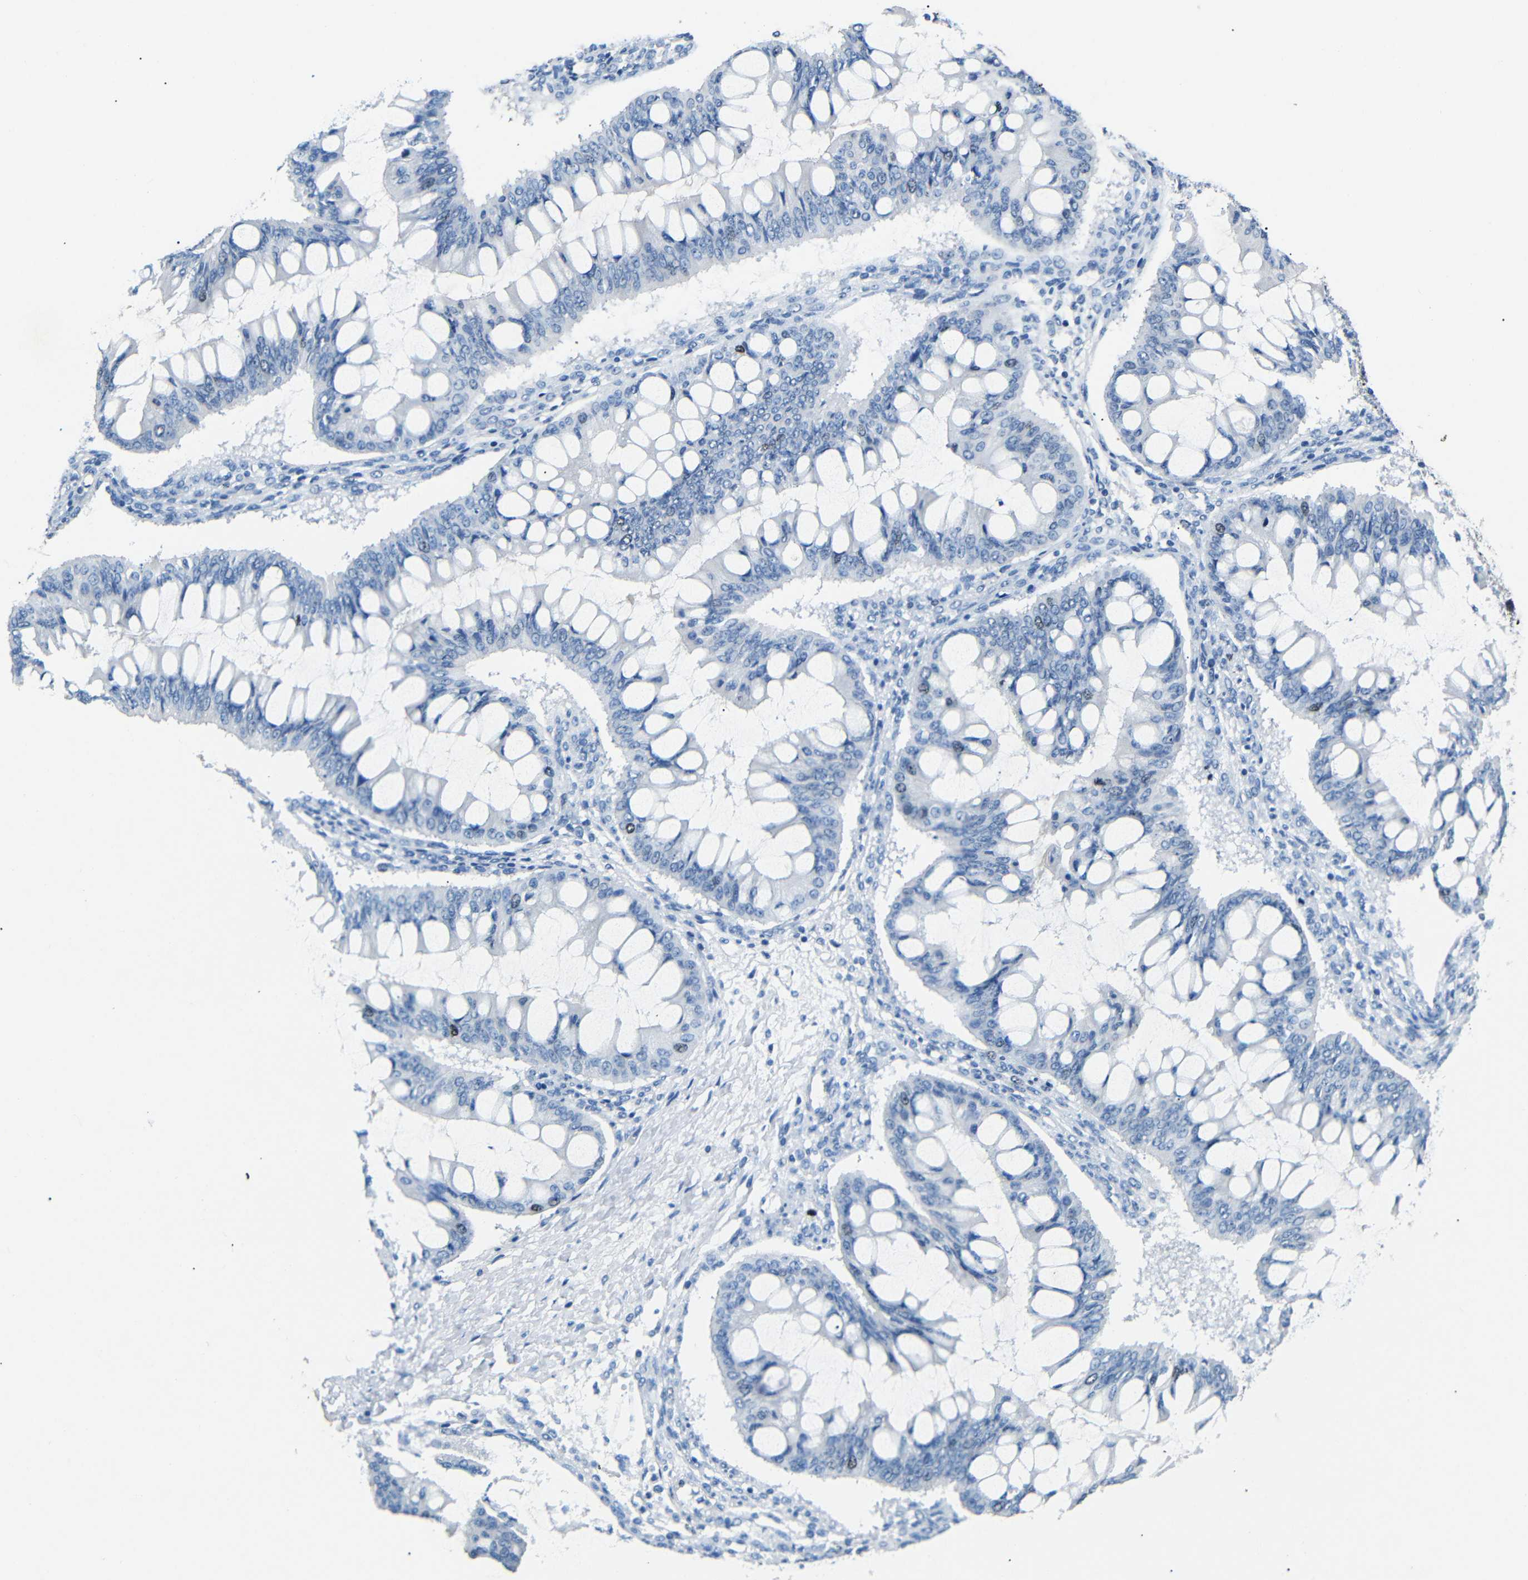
{"staining": {"intensity": "moderate", "quantity": "<25%", "location": "nuclear"}, "tissue": "ovarian cancer", "cell_type": "Tumor cells", "image_type": "cancer", "snomed": [{"axis": "morphology", "description": "Cystadenocarcinoma, mucinous, NOS"}, {"axis": "topography", "description": "Ovary"}], "caption": "This photomicrograph exhibits mucinous cystadenocarcinoma (ovarian) stained with immunohistochemistry to label a protein in brown. The nuclear of tumor cells show moderate positivity for the protein. Nuclei are counter-stained blue.", "gene": "INCENP", "patient": {"sex": "female", "age": 73}}